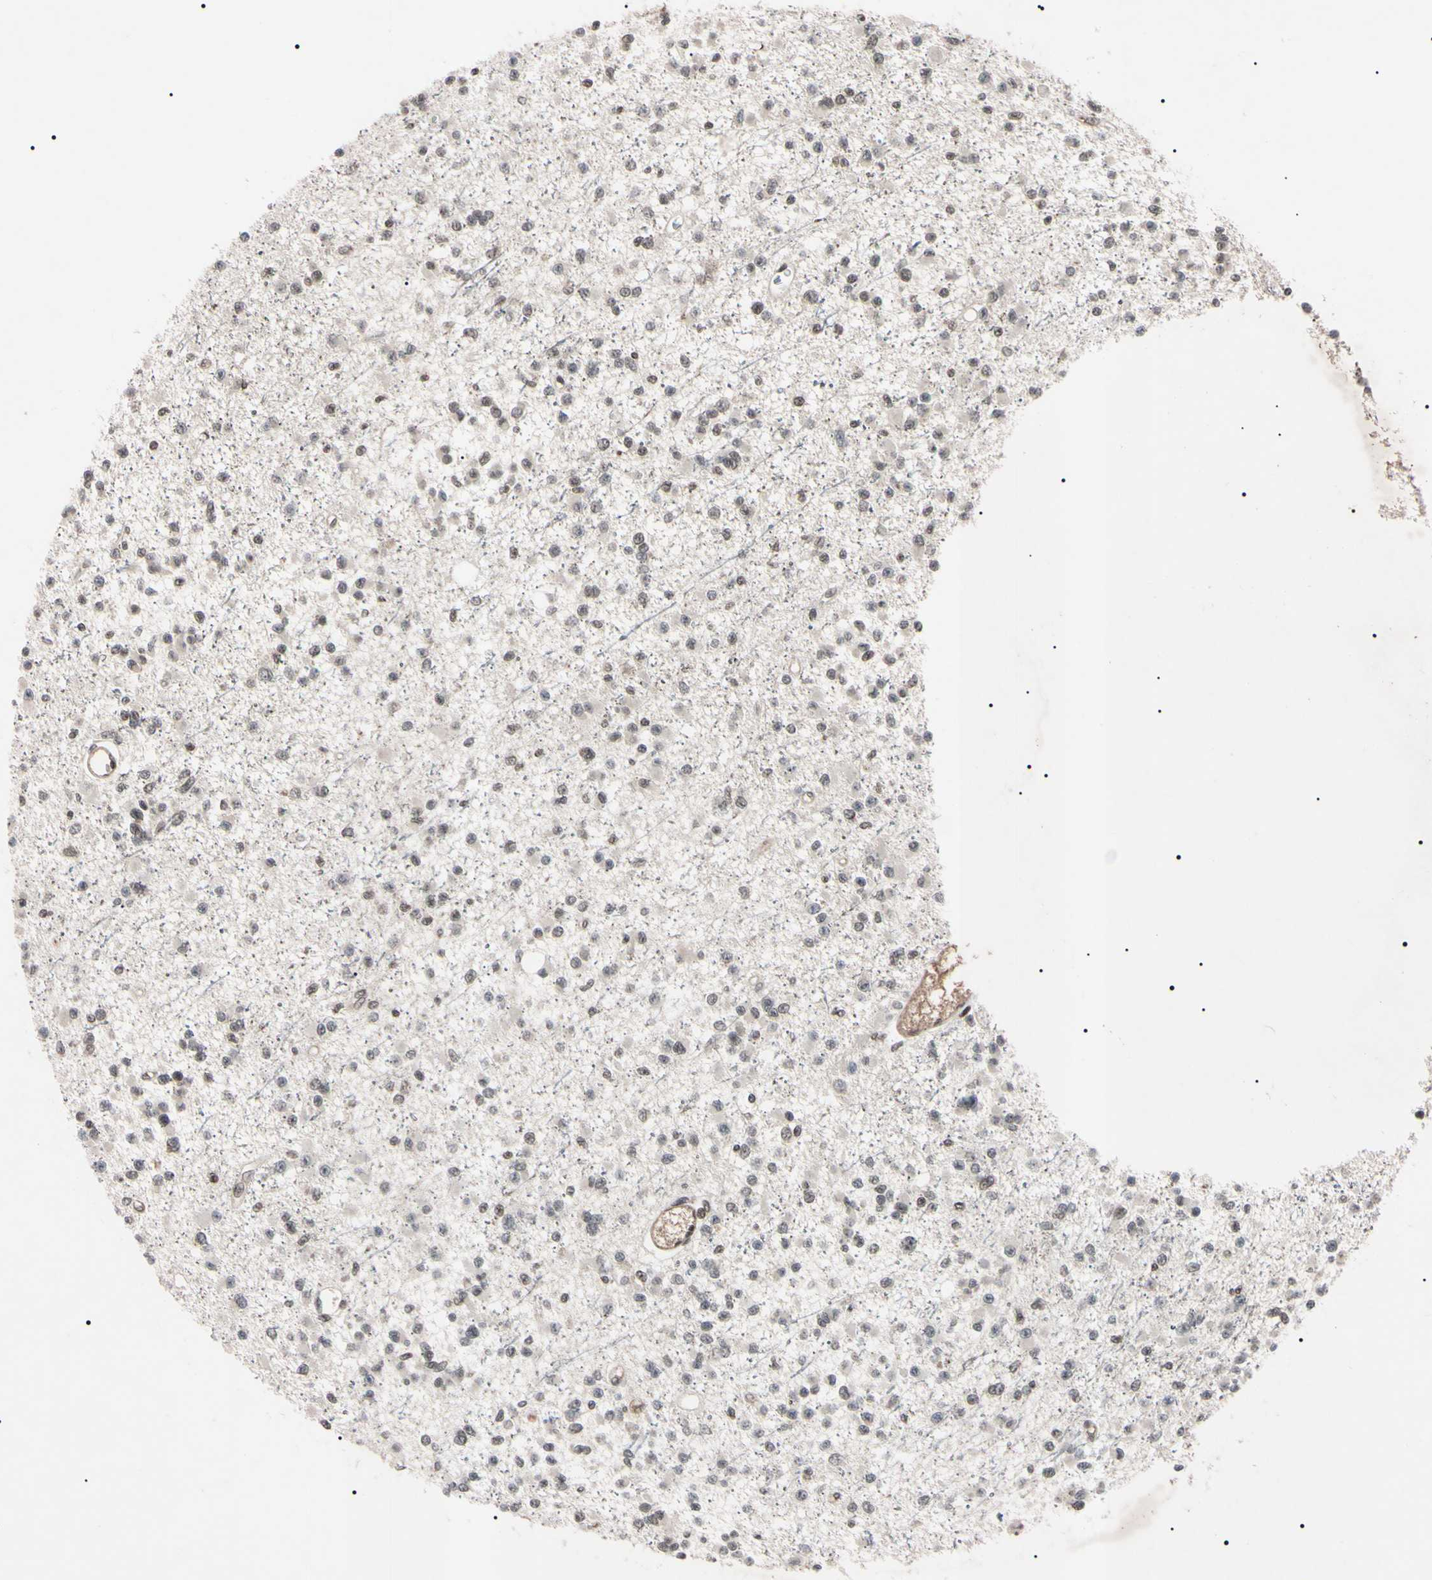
{"staining": {"intensity": "weak", "quantity": "25%-75%", "location": "nuclear"}, "tissue": "glioma", "cell_type": "Tumor cells", "image_type": "cancer", "snomed": [{"axis": "morphology", "description": "Glioma, malignant, Low grade"}, {"axis": "topography", "description": "Brain"}], "caption": "Immunohistochemistry histopathology image of malignant glioma (low-grade) stained for a protein (brown), which displays low levels of weak nuclear positivity in approximately 25%-75% of tumor cells.", "gene": "YY1", "patient": {"sex": "female", "age": 22}}